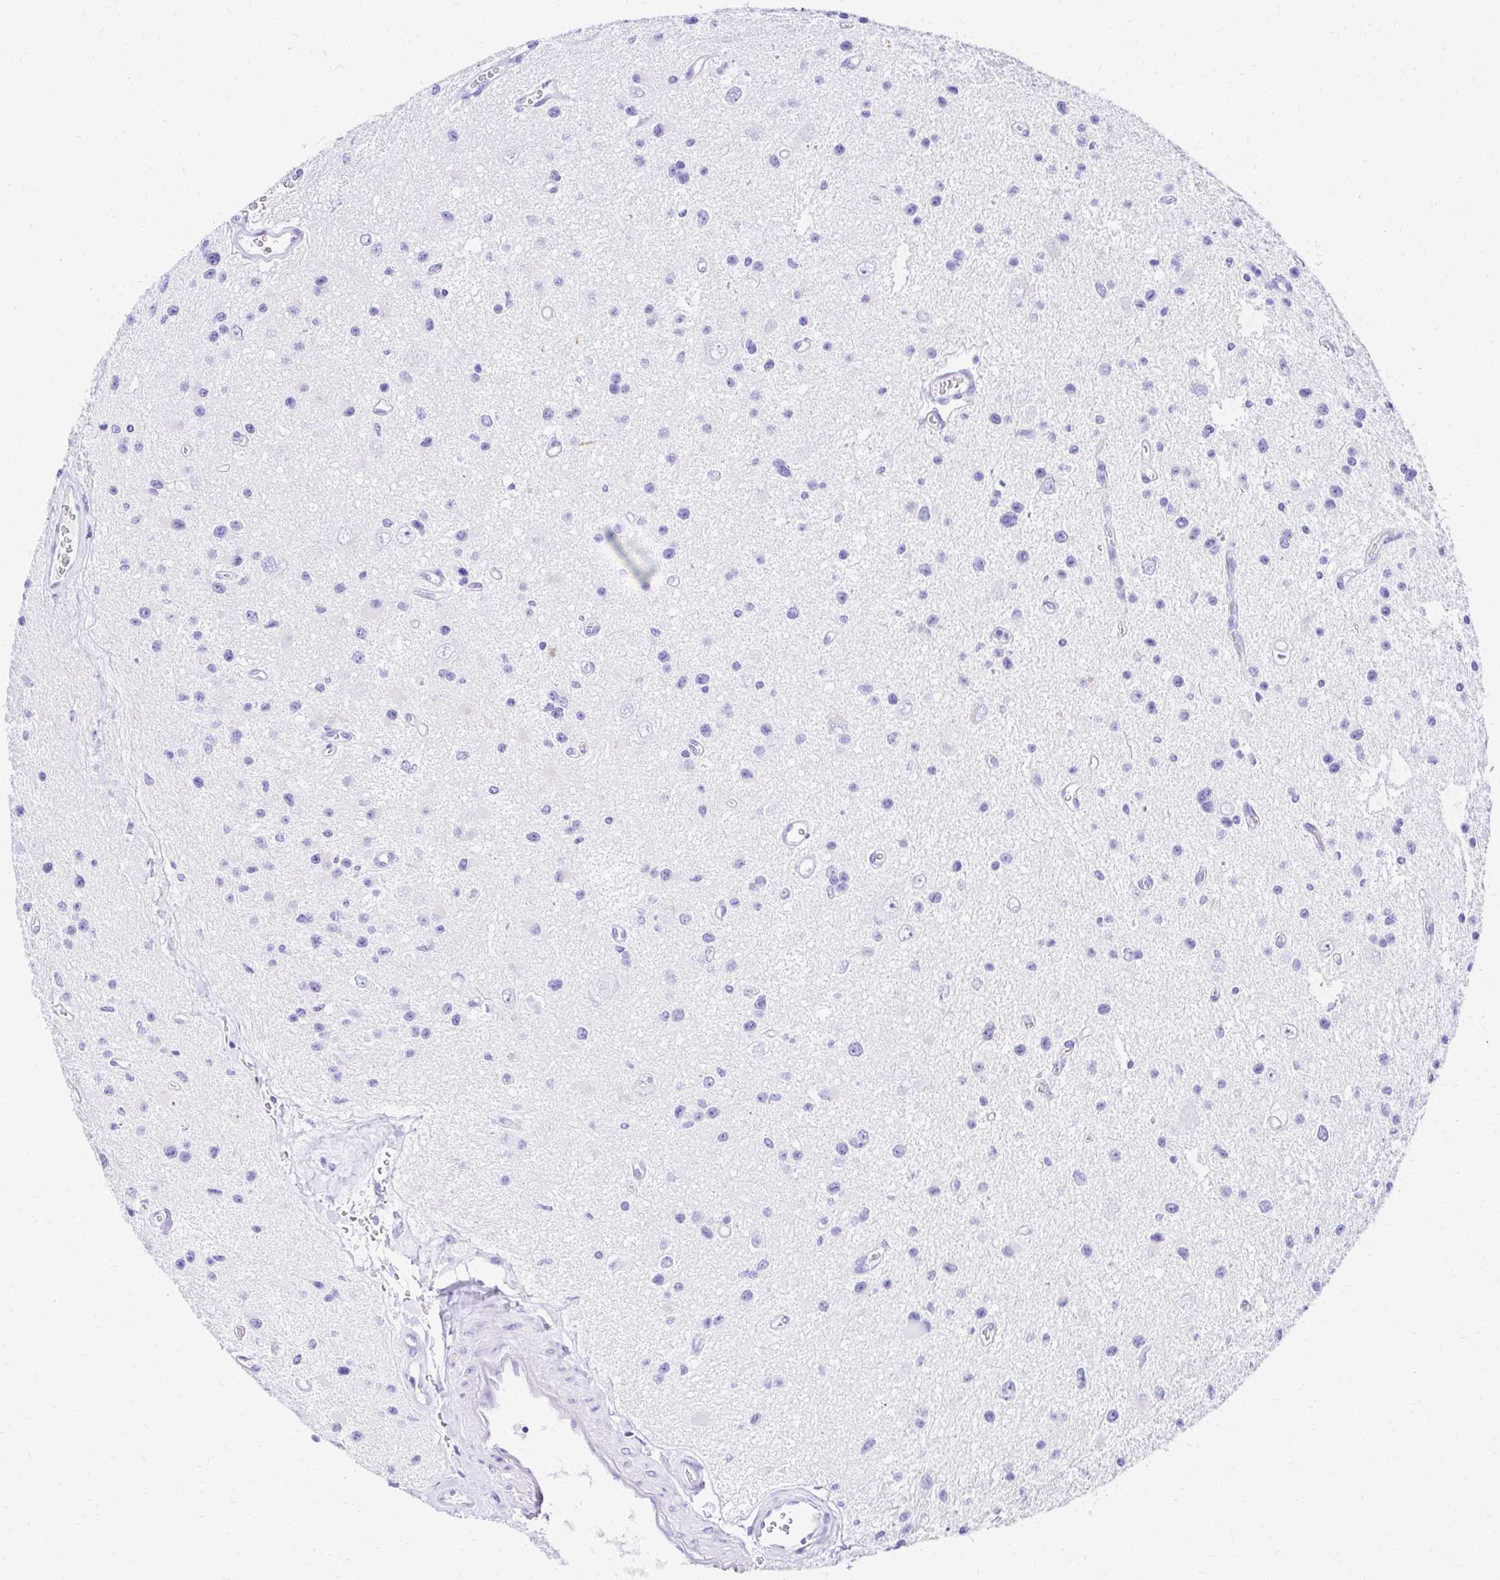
{"staining": {"intensity": "negative", "quantity": "none", "location": "none"}, "tissue": "glioma", "cell_type": "Tumor cells", "image_type": "cancer", "snomed": [{"axis": "morphology", "description": "Glioma, malignant, Low grade"}, {"axis": "topography", "description": "Brain"}], "caption": "The photomicrograph reveals no staining of tumor cells in malignant glioma (low-grade). The staining is performed using DAB (3,3'-diaminobenzidine) brown chromogen with nuclei counter-stained in using hematoxylin.", "gene": "S100G", "patient": {"sex": "male", "age": 43}}